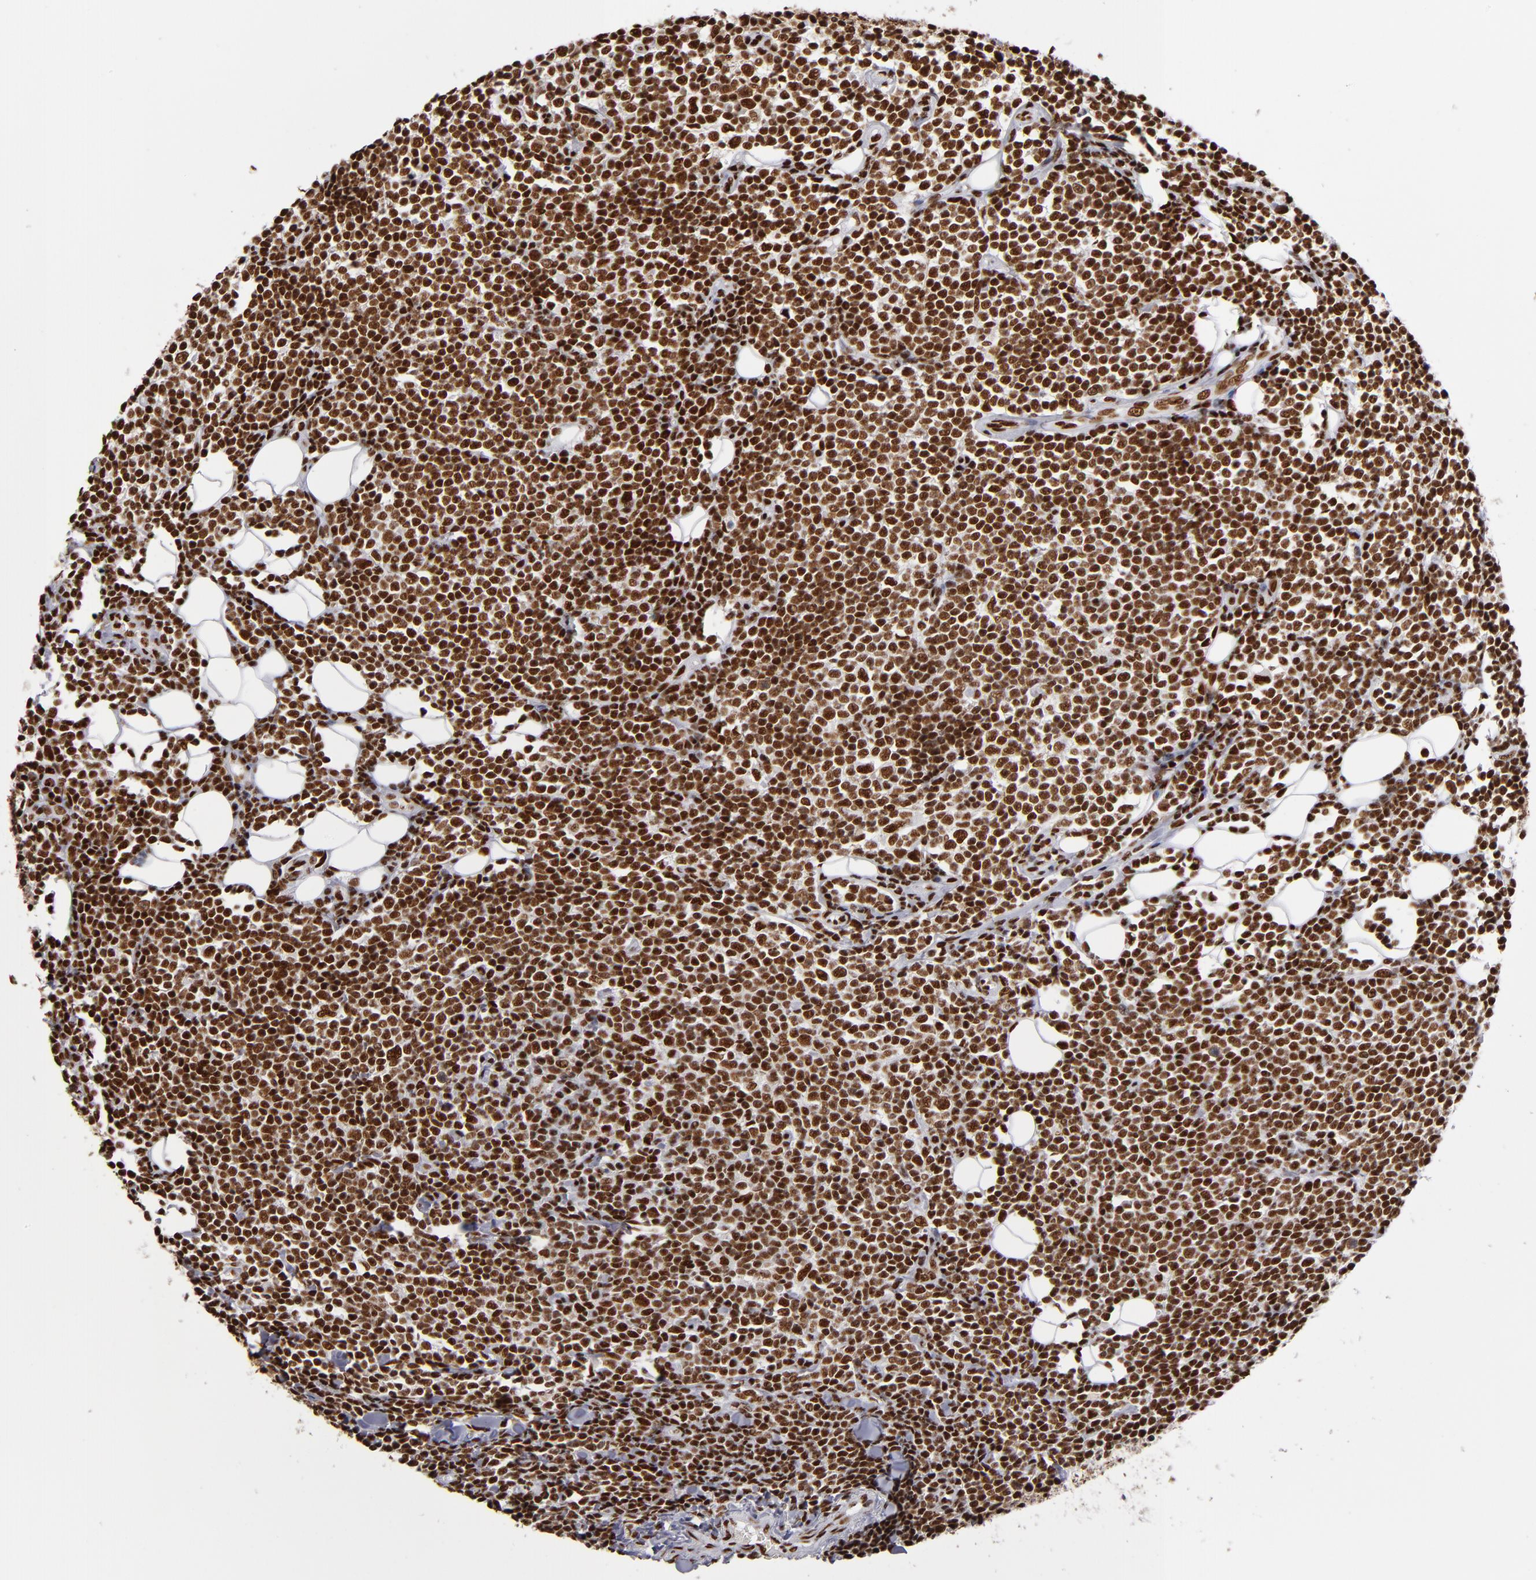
{"staining": {"intensity": "strong", "quantity": ">75%", "location": "nuclear"}, "tissue": "lymphoma", "cell_type": "Tumor cells", "image_type": "cancer", "snomed": [{"axis": "morphology", "description": "Malignant lymphoma, non-Hodgkin's type, Low grade"}, {"axis": "topography", "description": "Soft tissue"}], "caption": "Strong nuclear positivity is seen in about >75% of tumor cells in low-grade malignant lymphoma, non-Hodgkin's type. Nuclei are stained in blue.", "gene": "MRE11", "patient": {"sex": "male", "age": 92}}